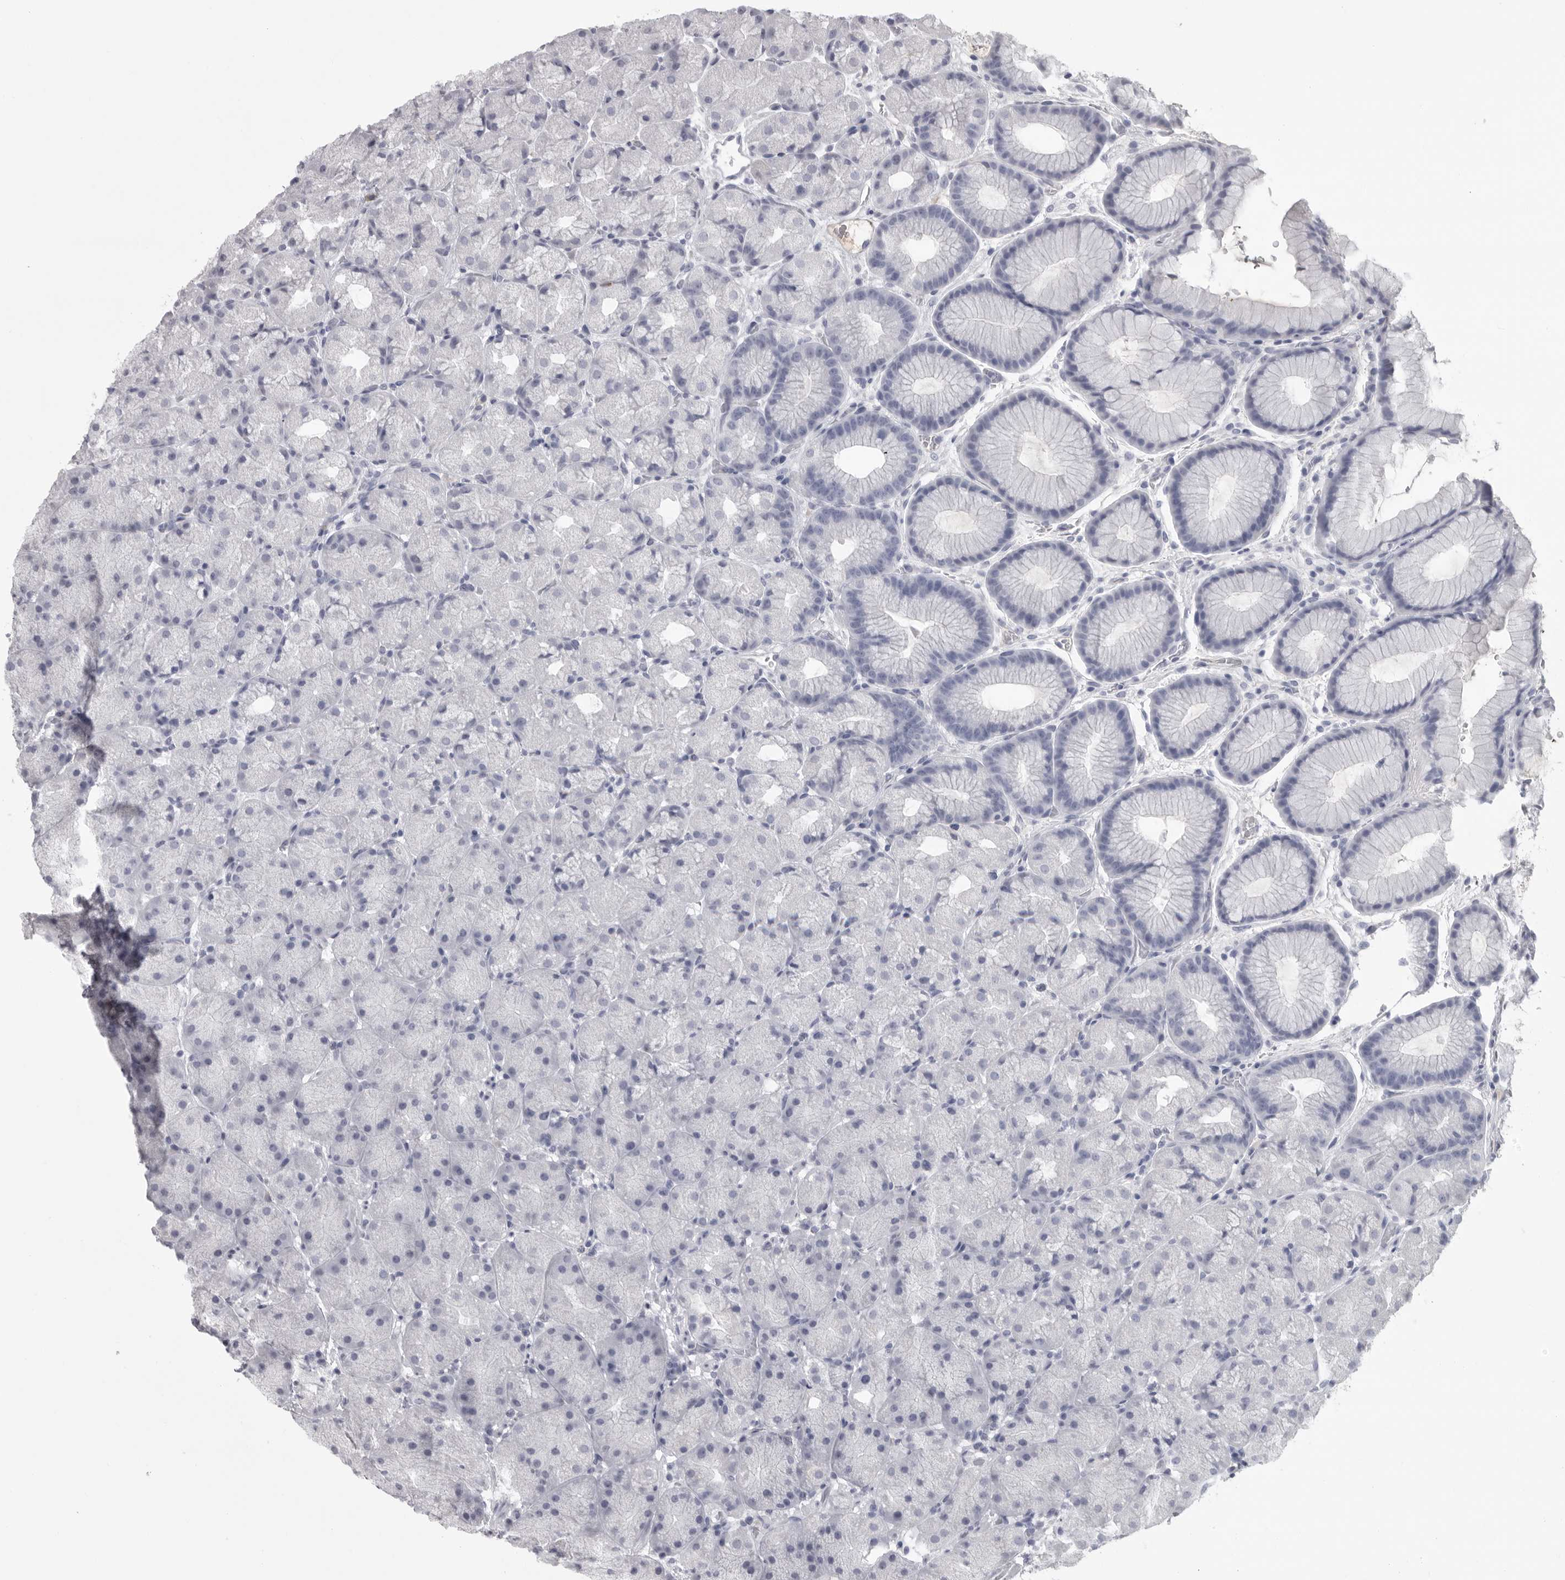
{"staining": {"intensity": "negative", "quantity": "none", "location": "none"}, "tissue": "stomach", "cell_type": "Glandular cells", "image_type": "normal", "snomed": [{"axis": "morphology", "description": "Normal tissue, NOS"}, {"axis": "topography", "description": "Stomach, upper"}, {"axis": "topography", "description": "Stomach"}], "caption": "Immunohistochemistry (IHC) micrograph of unremarkable human stomach stained for a protein (brown), which demonstrates no expression in glandular cells. (Stains: DAB IHC with hematoxylin counter stain, Microscopy: brightfield microscopy at high magnification).", "gene": "GNLY", "patient": {"sex": "male", "age": 48}}